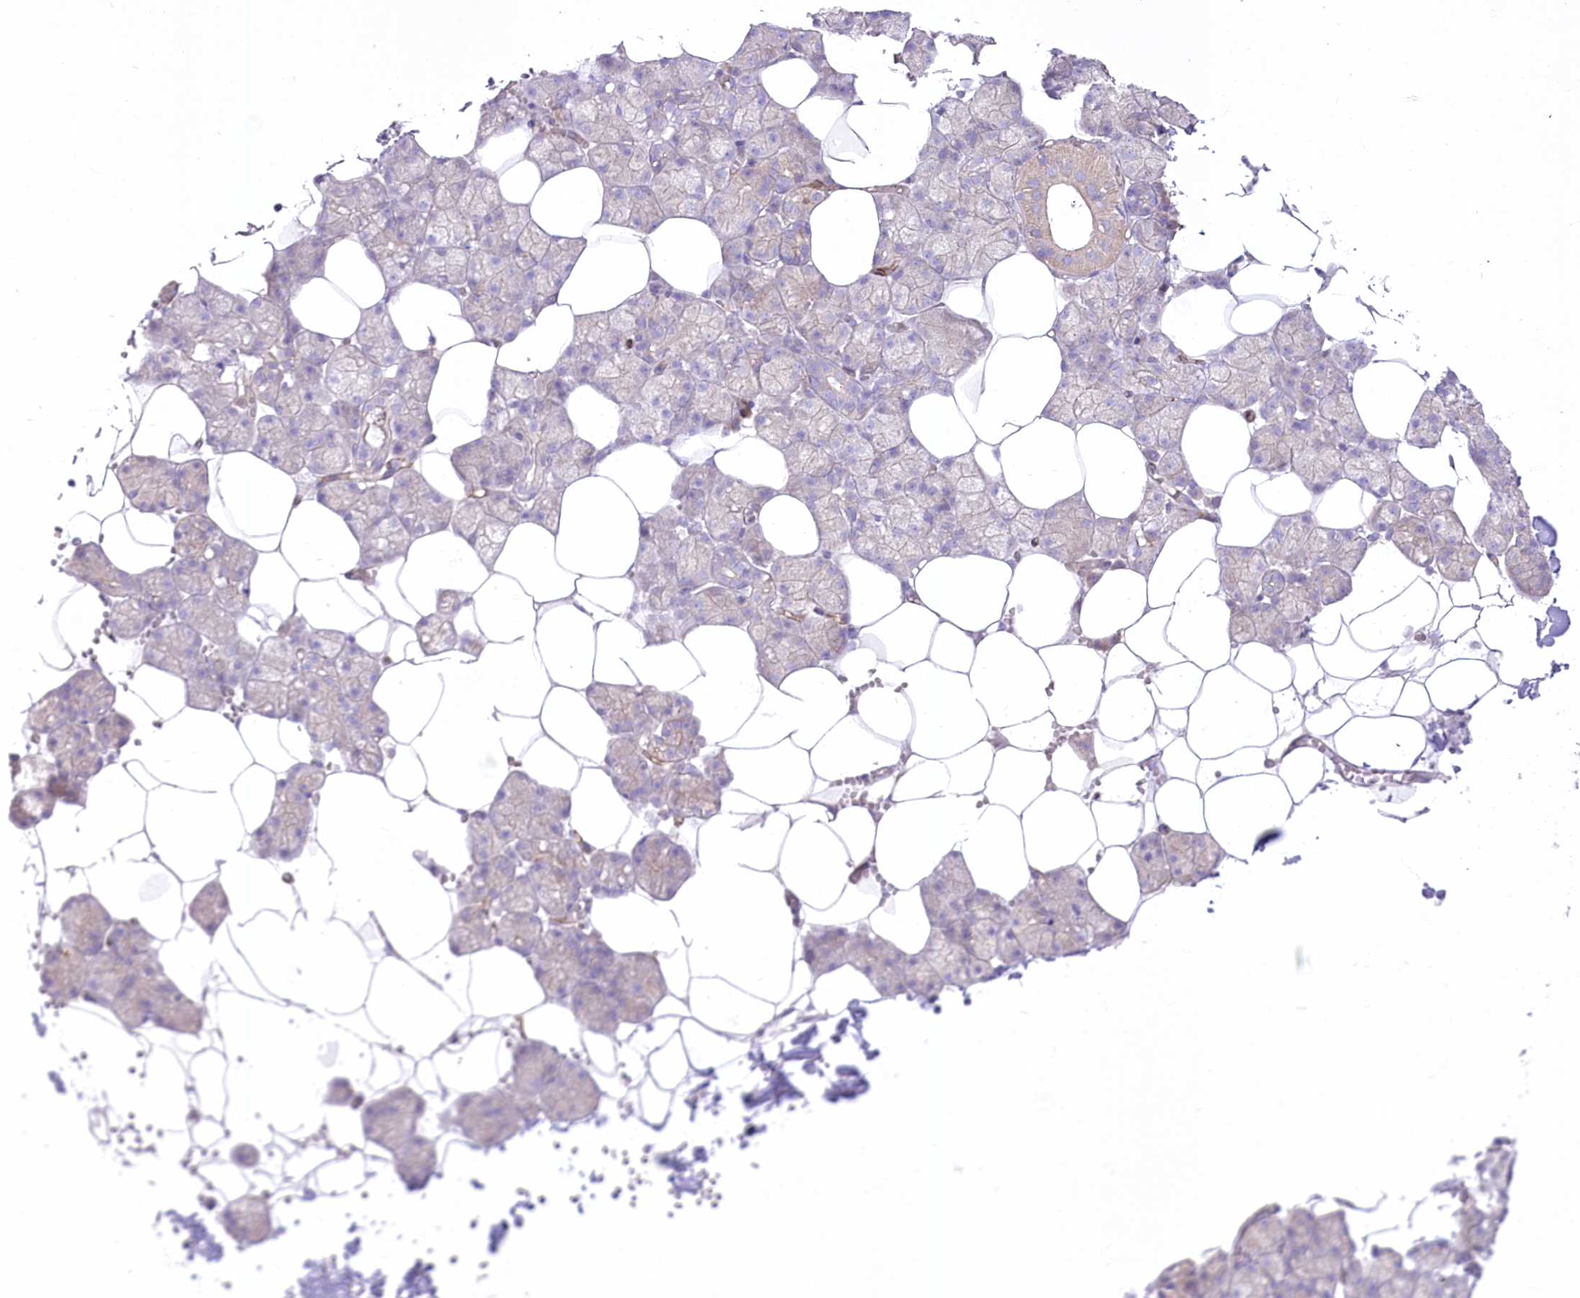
{"staining": {"intensity": "weak", "quantity": "<25%", "location": "cytoplasmic/membranous"}, "tissue": "salivary gland", "cell_type": "Glandular cells", "image_type": "normal", "snomed": [{"axis": "morphology", "description": "Normal tissue, NOS"}, {"axis": "topography", "description": "Salivary gland"}], "caption": "IHC image of benign salivary gland: human salivary gland stained with DAB (3,3'-diaminobenzidine) reveals no significant protein staining in glandular cells.", "gene": "ZNF843", "patient": {"sex": "male", "age": 62}}